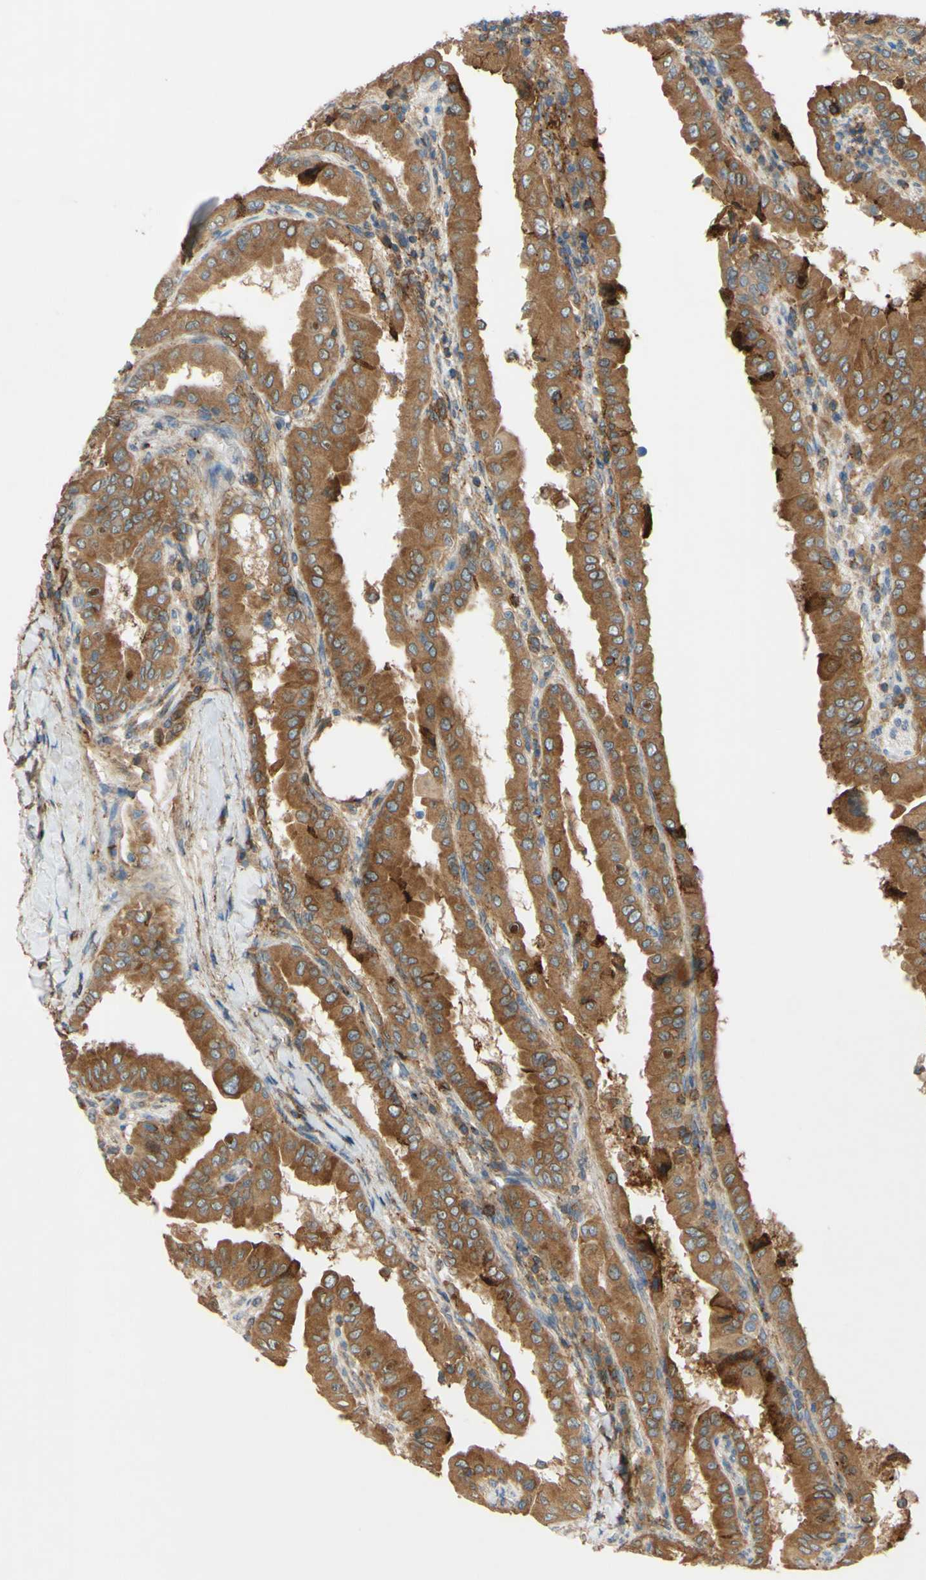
{"staining": {"intensity": "moderate", "quantity": ">75%", "location": "cytoplasmic/membranous"}, "tissue": "thyroid cancer", "cell_type": "Tumor cells", "image_type": "cancer", "snomed": [{"axis": "morphology", "description": "Papillary adenocarcinoma, NOS"}, {"axis": "topography", "description": "Thyroid gland"}], "caption": "This micrograph exhibits papillary adenocarcinoma (thyroid) stained with IHC to label a protein in brown. The cytoplasmic/membranous of tumor cells show moderate positivity for the protein. Nuclei are counter-stained blue.", "gene": "POR", "patient": {"sex": "male", "age": 33}}